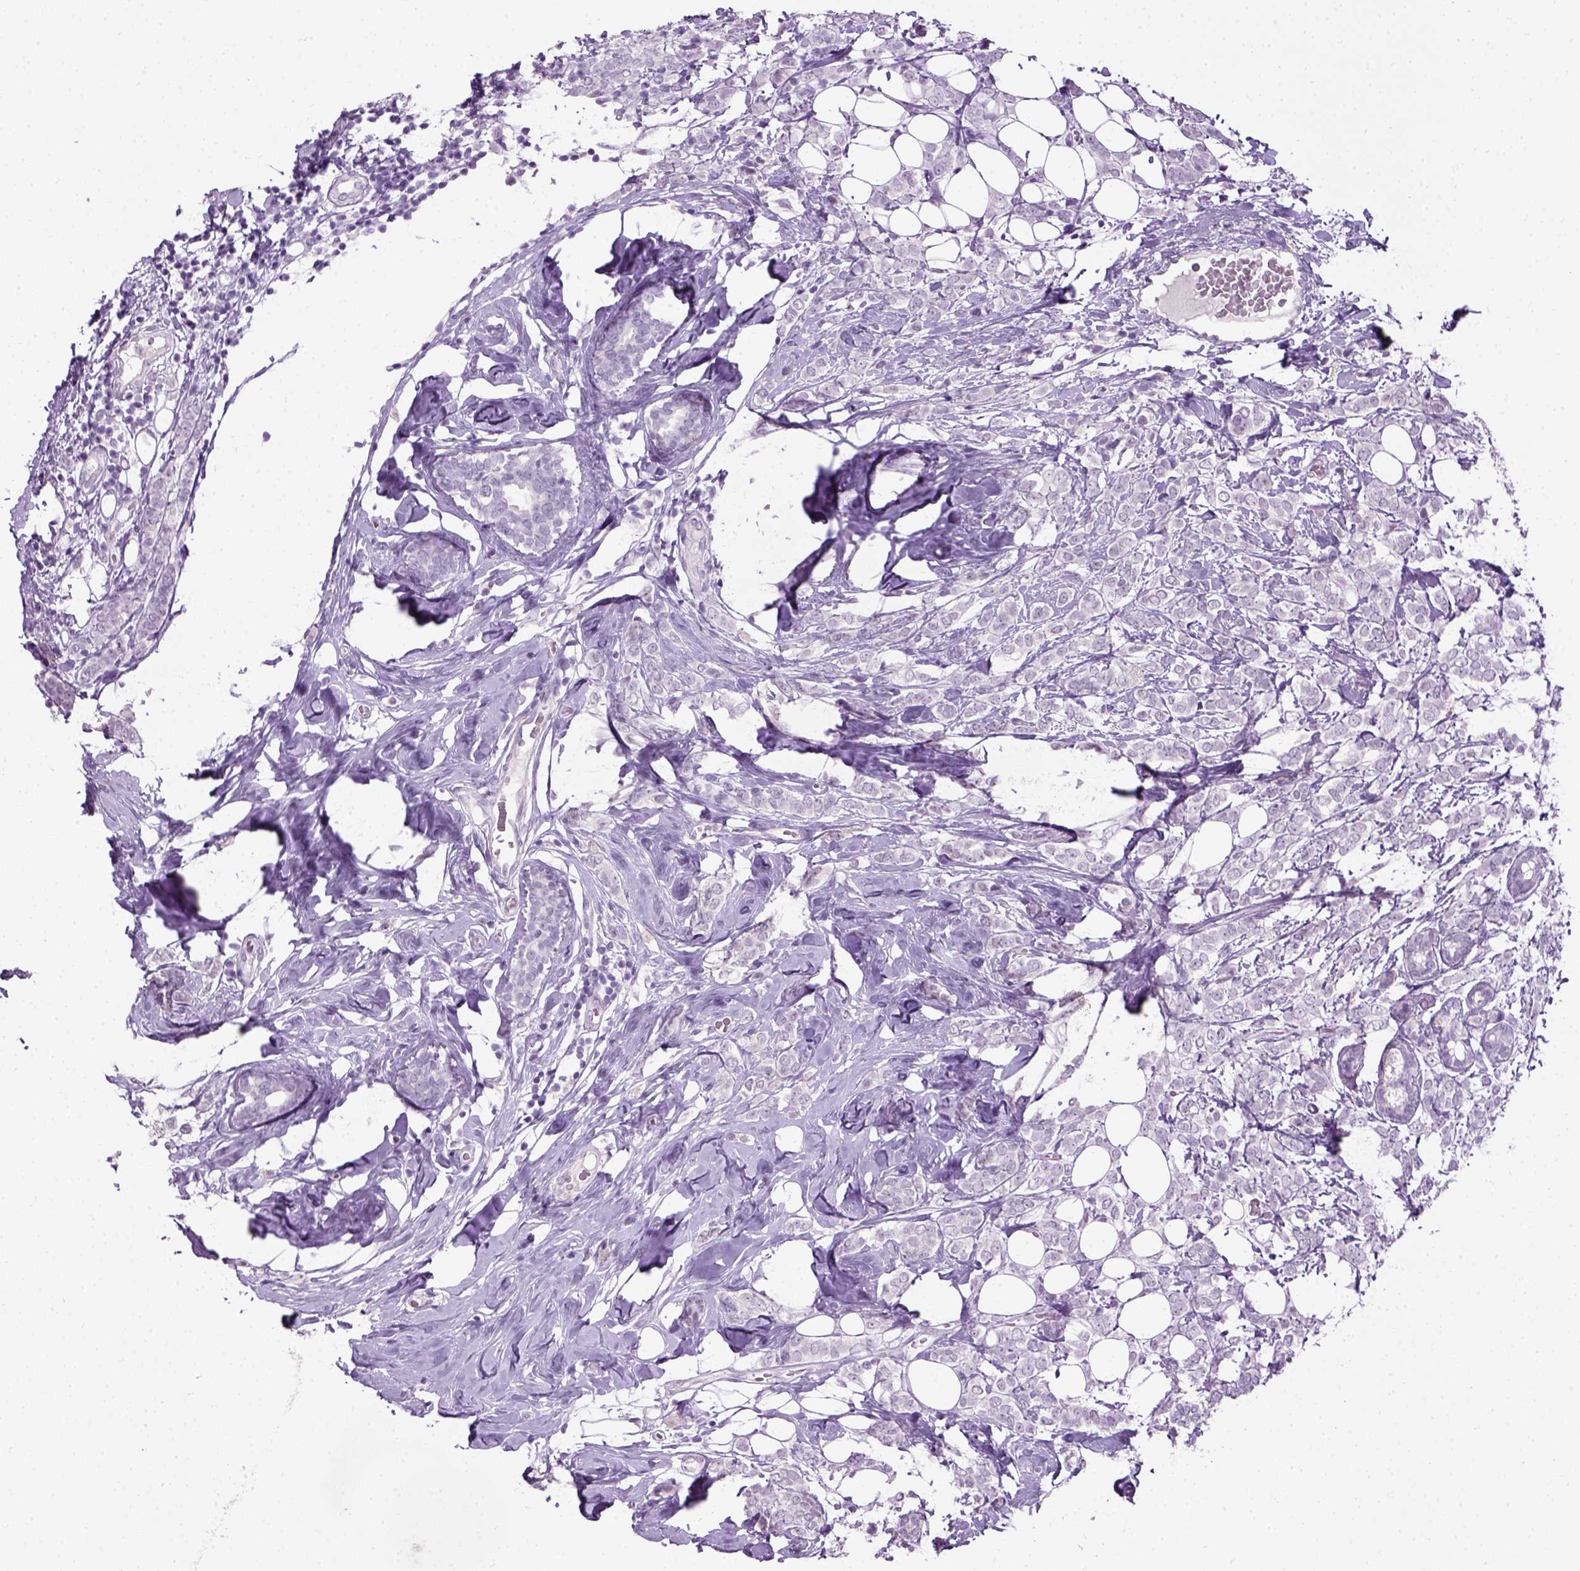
{"staining": {"intensity": "negative", "quantity": "none", "location": "none"}, "tissue": "breast cancer", "cell_type": "Tumor cells", "image_type": "cancer", "snomed": [{"axis": "morphology", "description": "Lobular carcinoma"}, {"axis": "topography", "description": "Breast"}], "caption": "The immunohistochemistry (IHC) photomicrograph has no significant staining in tumor cells of breast cancer (lobular carcinoma) tissue.", "gene": "GABRB2", "patient": {"sex": "female", "age": 49}}